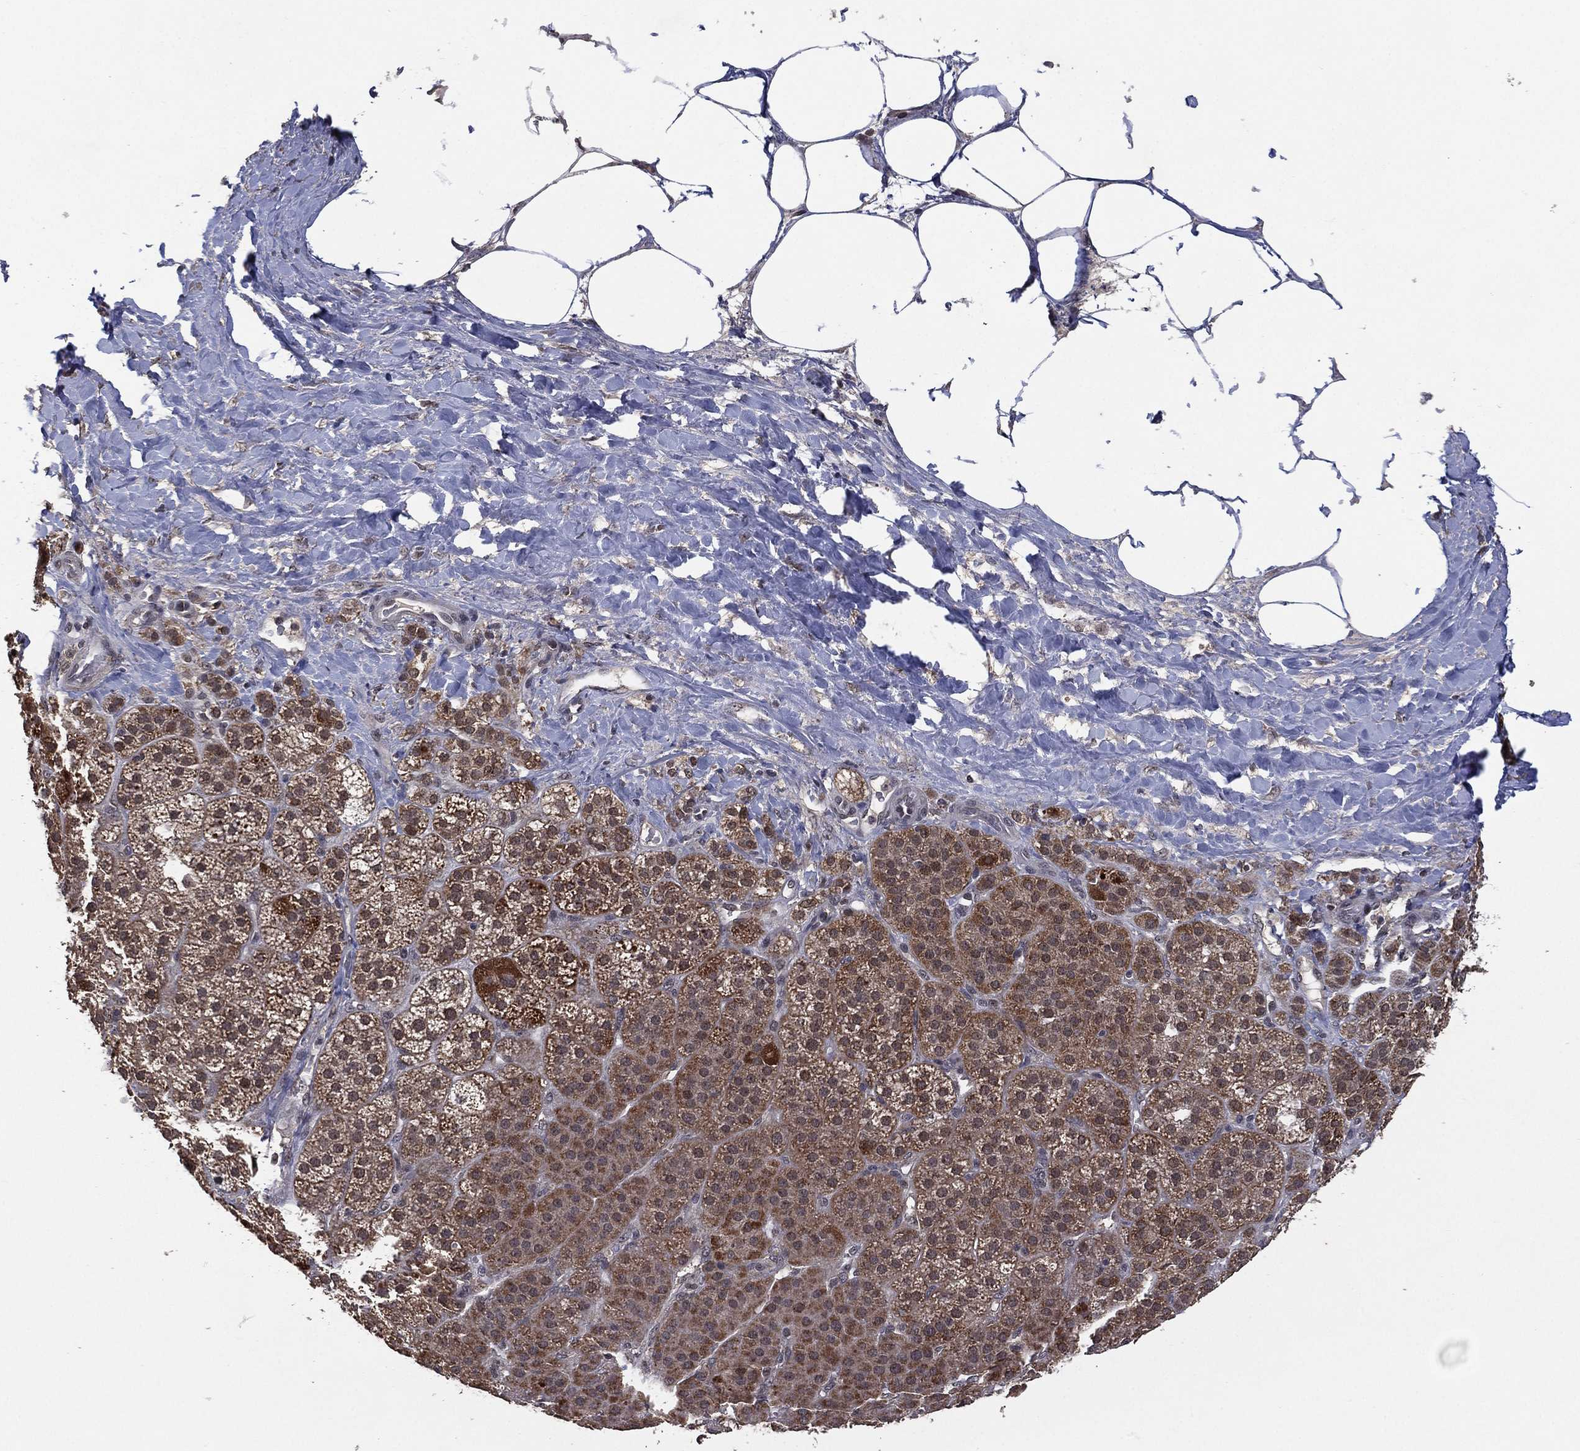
{"staining": {"intensity": "moderate", "quantity": ">75%", "location": "cytoplasmic/membranous"}, "tissue": "adrenal gland", "cell_type": "Glandular cells", "image_type": "normal", "snomed": [{"axis": "morphology", "description": "Normal tissue, NOS"}, {"axis": "topography", "description": "Adrenal gland"}], "caption": "Immunohistochemical staining of benign human adrenal gland shows moderate cytoplasmic/membranous protein staining in approximately >75% of glandular cells. (IHC, brightfield microscopy, high magnification).", "gene": "NELFCD", "patient": {"sex": "male", "age": 57}}